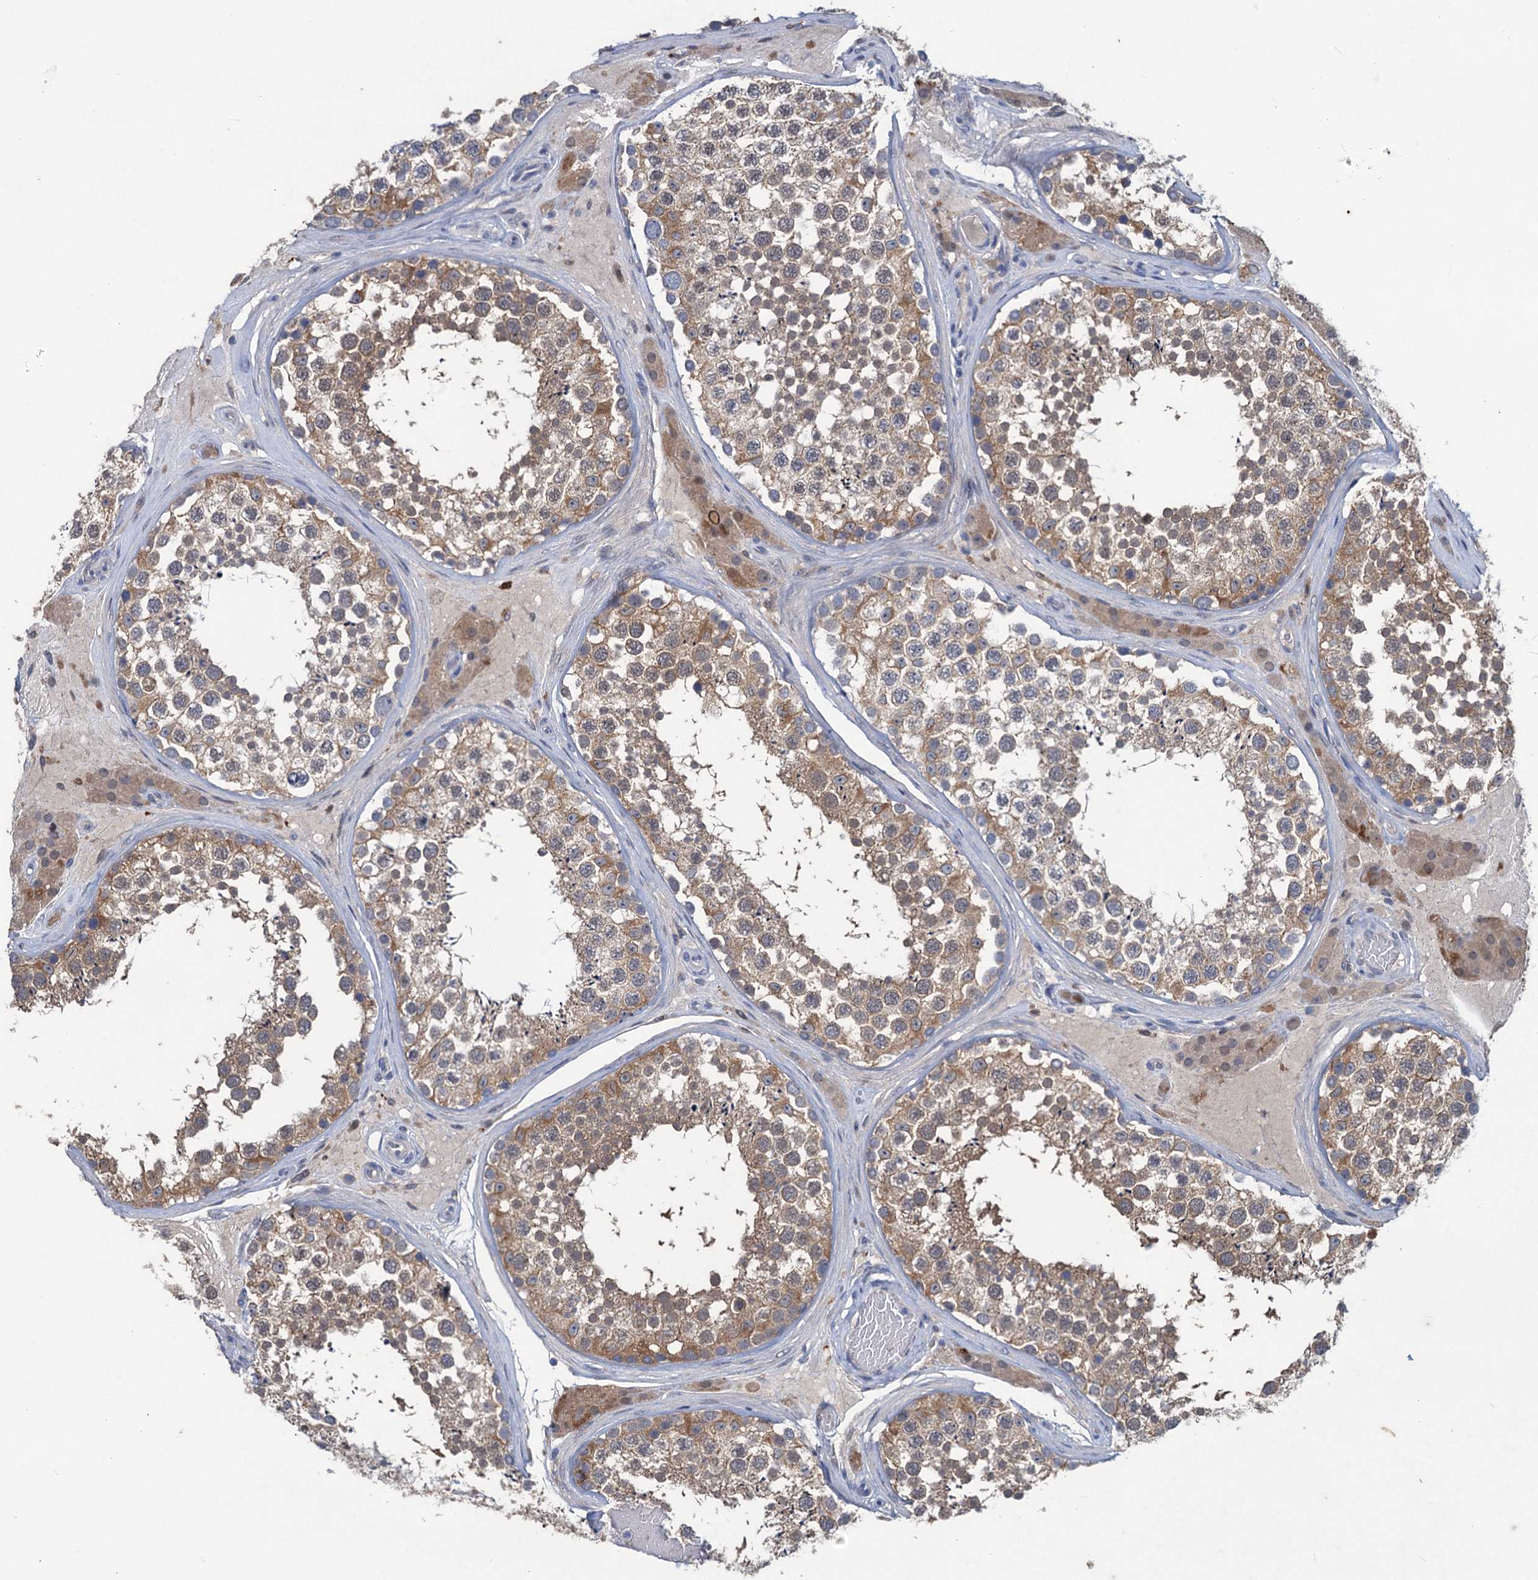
{"staining": {"intensity": "moderate", "quantity": ">75%", "location": "cytoplasmic/membranous"}, "tissue": "testis", "cell_type": "Cells in seminiferous ducts", "image_type": "normal", "snomed": [{"axis": "morphology", "description": "Normal tissue, NOS"}, {"axis": "topography", "description": "Testis"}], "caption": "An immunohistochemistry histopathology image of benign tissue is shown. Protein staining in brown shows moderate cytoplasmic/membranous positivity in testis within cells in seminiferous ducts.", "gene": "RTKN2", "patient": {"sex": "male", "age": 46}}